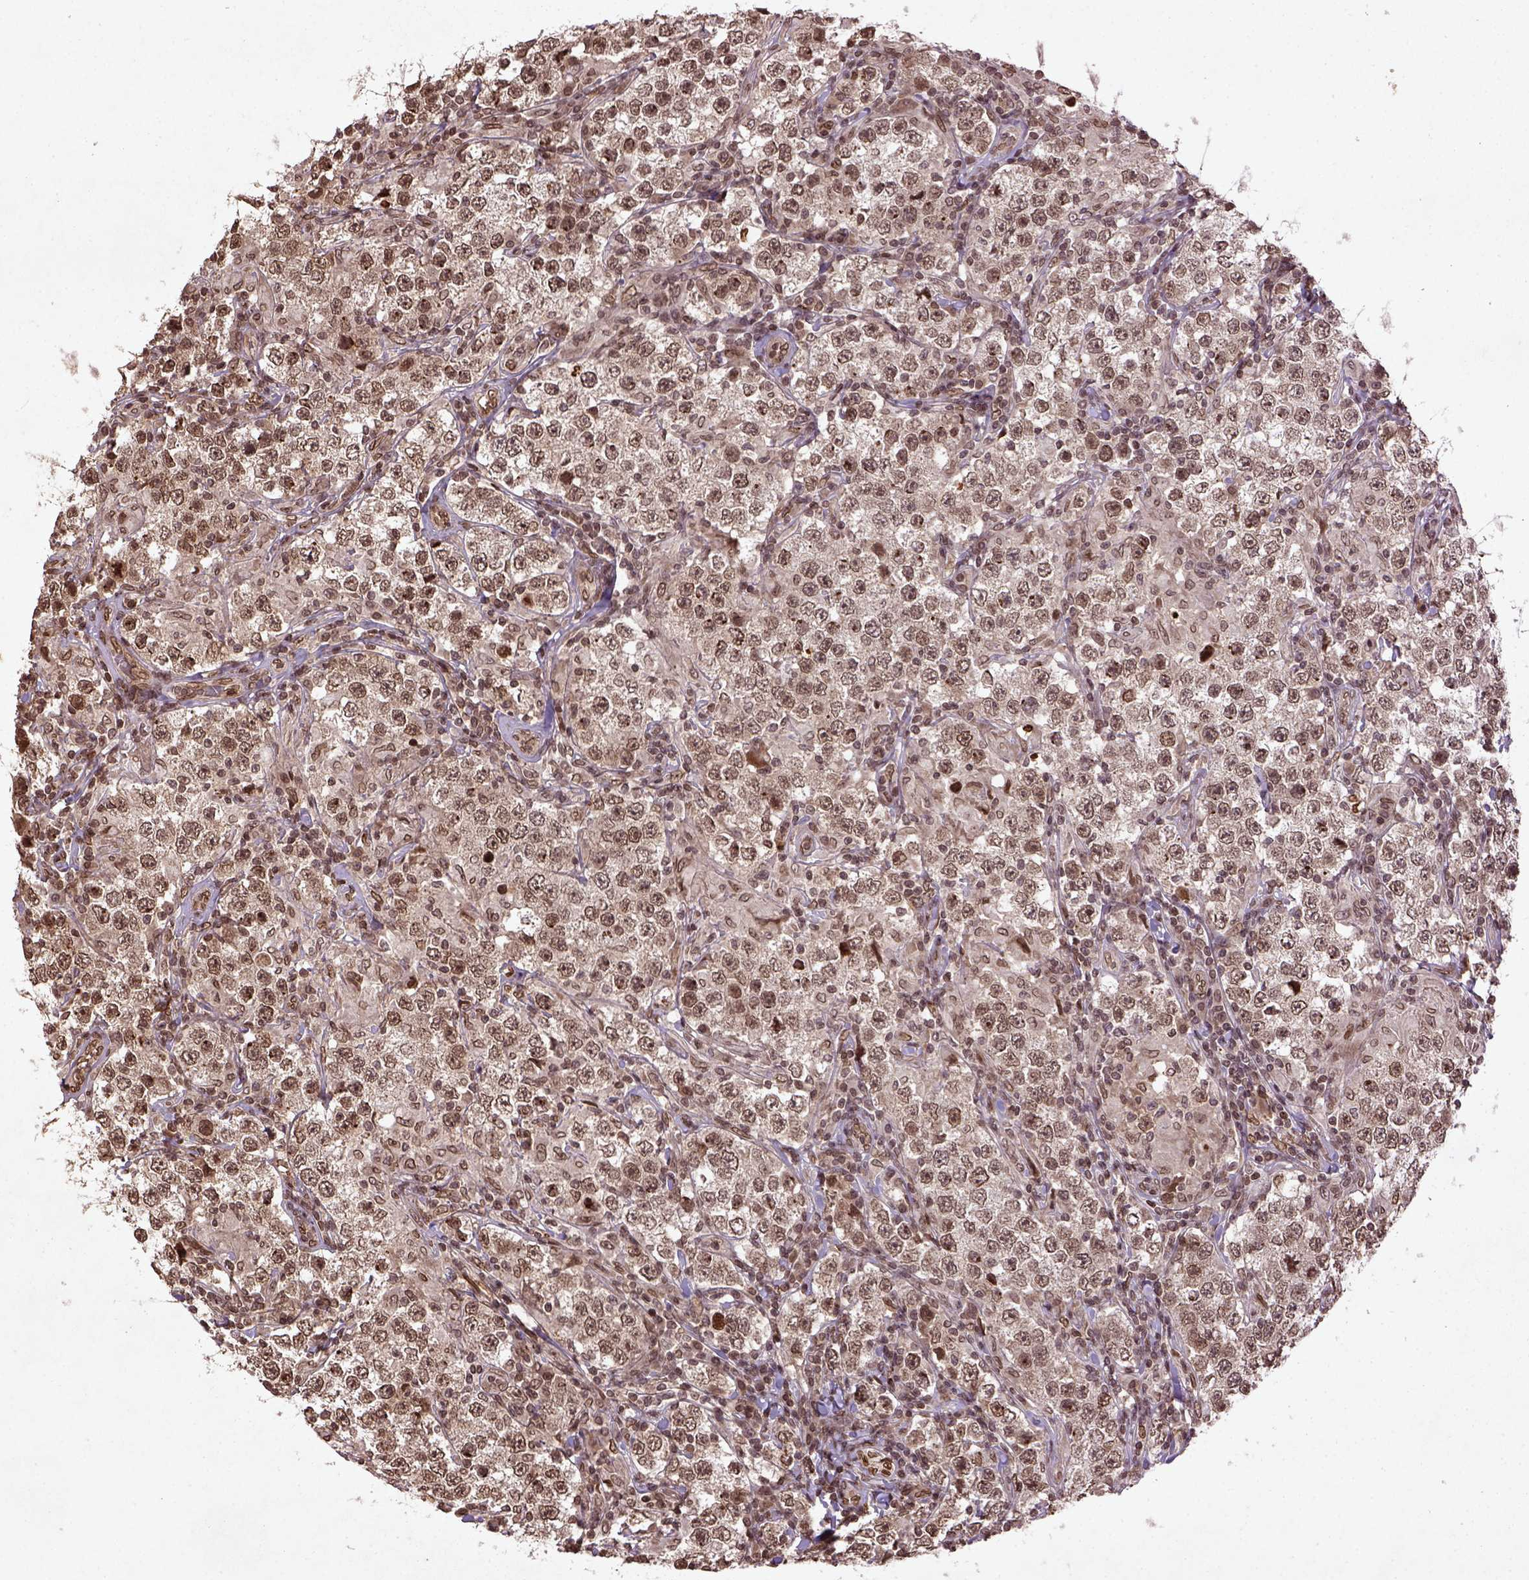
{"staining": {"intensity": "moderate", "quantity": ">75%", "location": "nuclear"}, "tissue": "testis cancer", "cell_type": "Tumor cells", "image_type": "cancer", "snomed": [{"axis": "morphology", "description": "Seminoma, NOS"}, {"axis": "morphology", "description": "Carcinoma, Embryonal, NOS"}, {"axis": "topography", "description": "Testis"}], "caption": "Brown immunohistochemical staining in human testis seminoma exhibits moderate nuclear expression in about >75% of tumor cells.", "gene": "BANF1", "patient": {"sex": "male", "age": 41}}